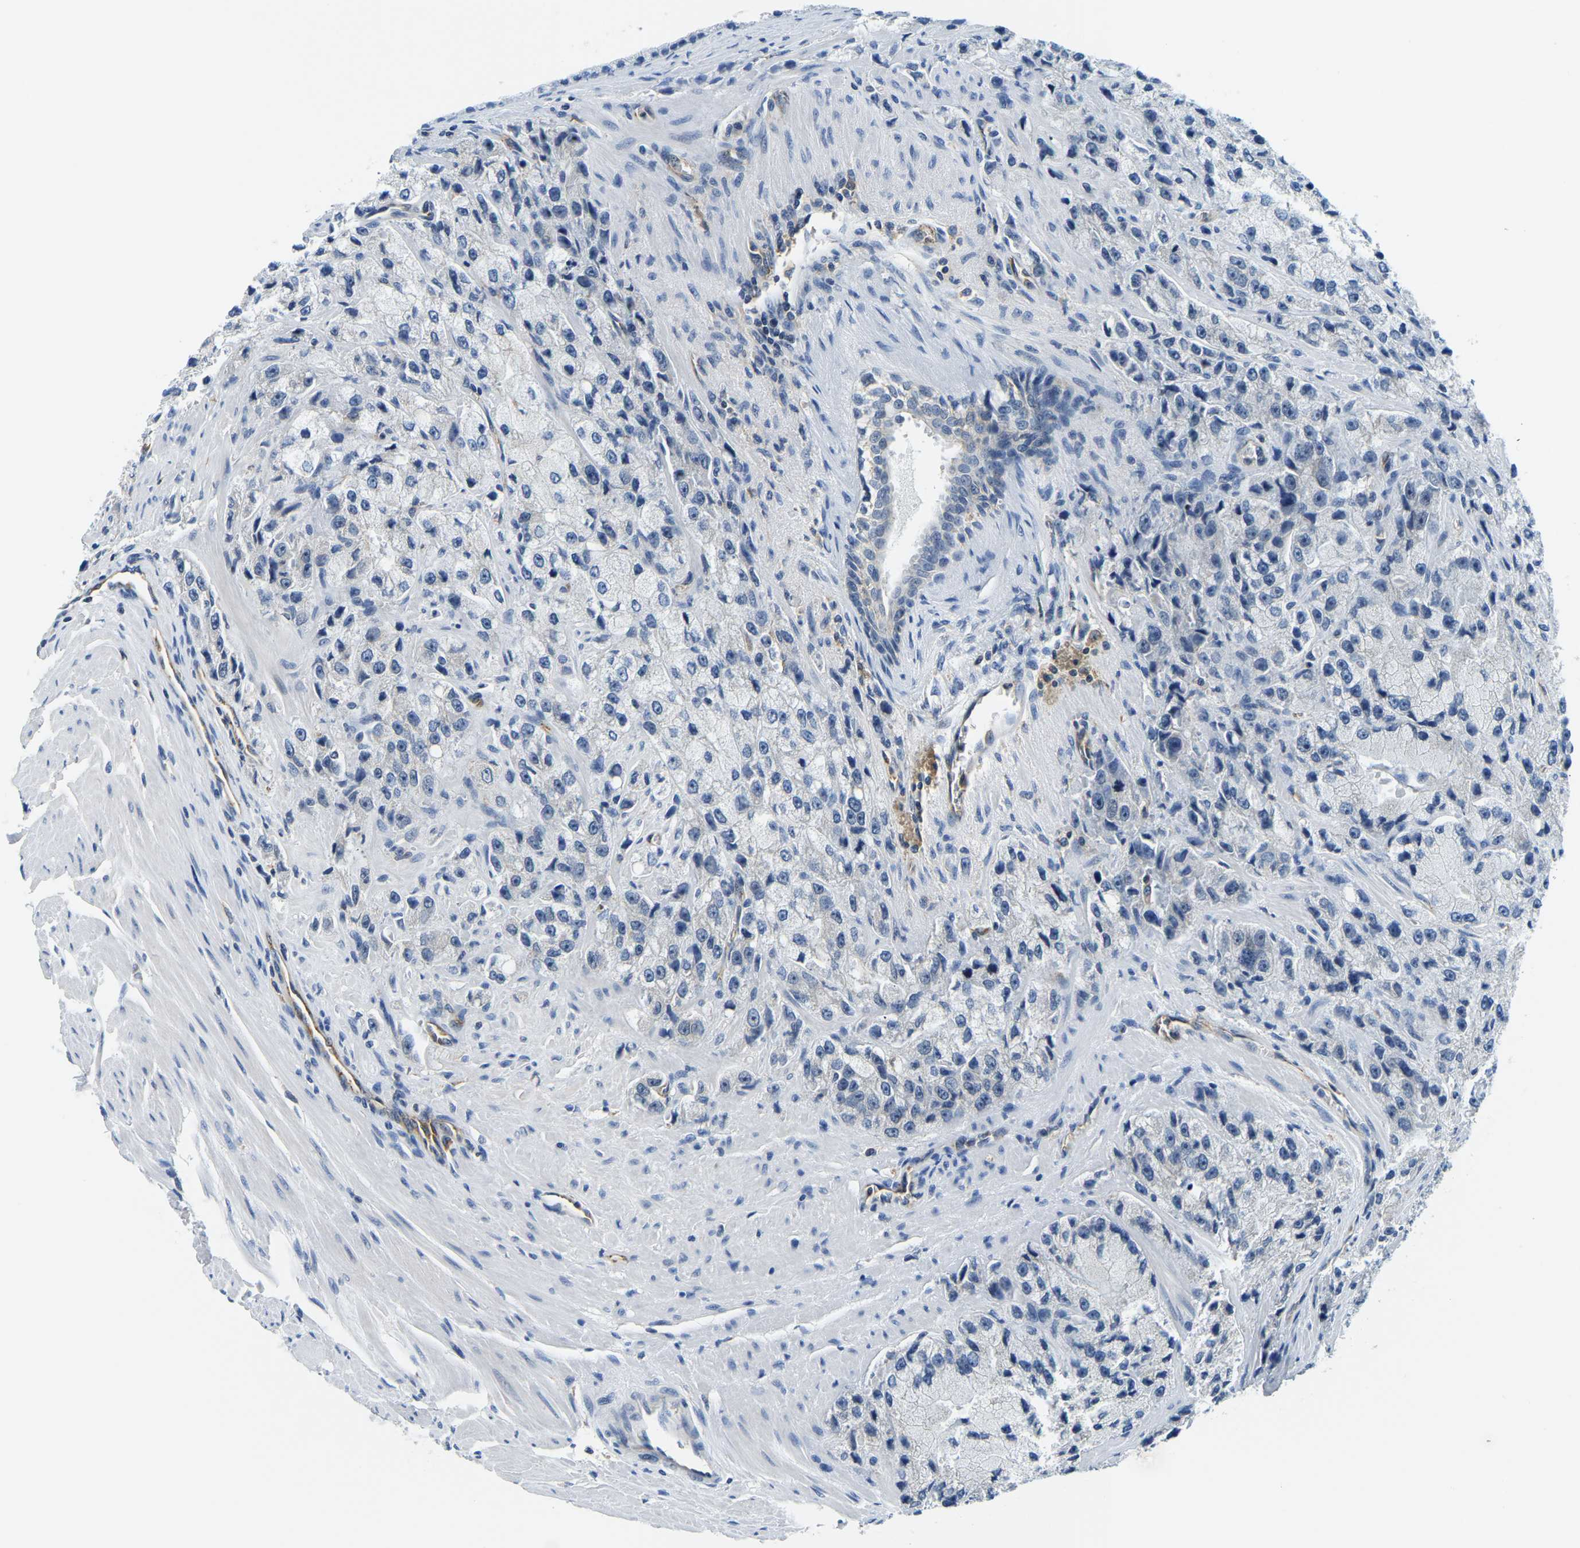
{"staining": {"intensity": "negative", "quantity": "none", "location": "none"}, "tissue": "prostate cancer", "cell_type": "Tumor cells", "image_type": "cancer", "snomed": [{"axis": "morphology", "description": "Adenocarcinoma, High grade"}, {"axis": "topography", "description": "Prostate"}], "caption": "Immunohistochemistry of prostate cancer reveals no expression in tumor cells.", "gene": "RRP1", "patient": {"sex": "male", "age": 58}}